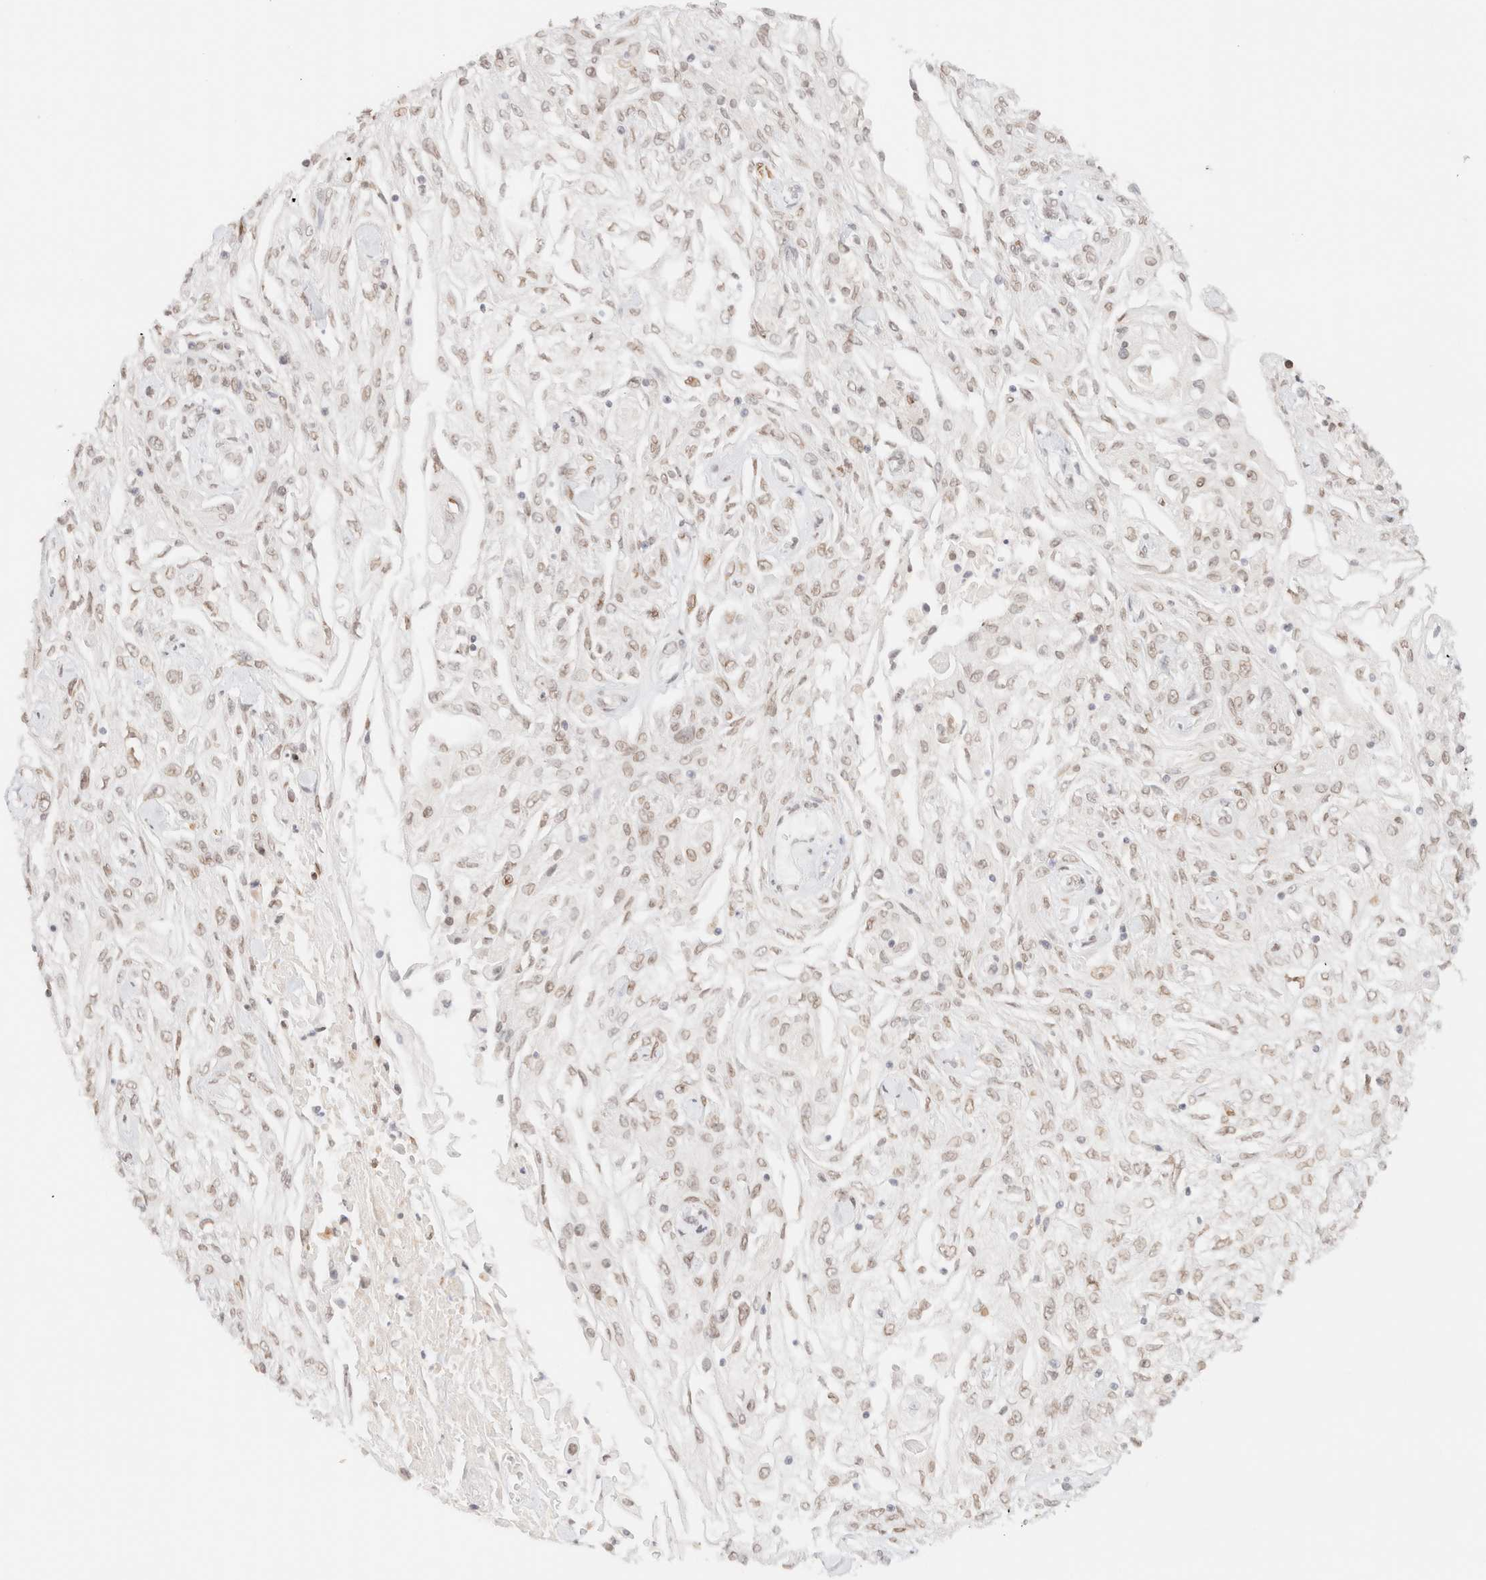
{"staining": {"intensity": "weak", "quantity": ">75%", "location": "nuclear"}, "tissue": "skin cancer", "cell_type": "Tumor cells", "image_type": "cancer", "snomed": [{"axis": "morphology", "description": "Squamous cell carcinoma, NOS"}, {"axis": "morphology", "description": "Squamous cell carcinoma, metastatic, NOS"}, {"axis": "topography", "description": "Skin"}, {"axis": "topography", "description": "Lymph node"}], "caption": "A brown stain labels weak nuclear positivity of a protein in squamous cell carcinoma (skin) tumor cells.", "gene": "ZNF770", "patient": {"sex": "male", "age": 75}}